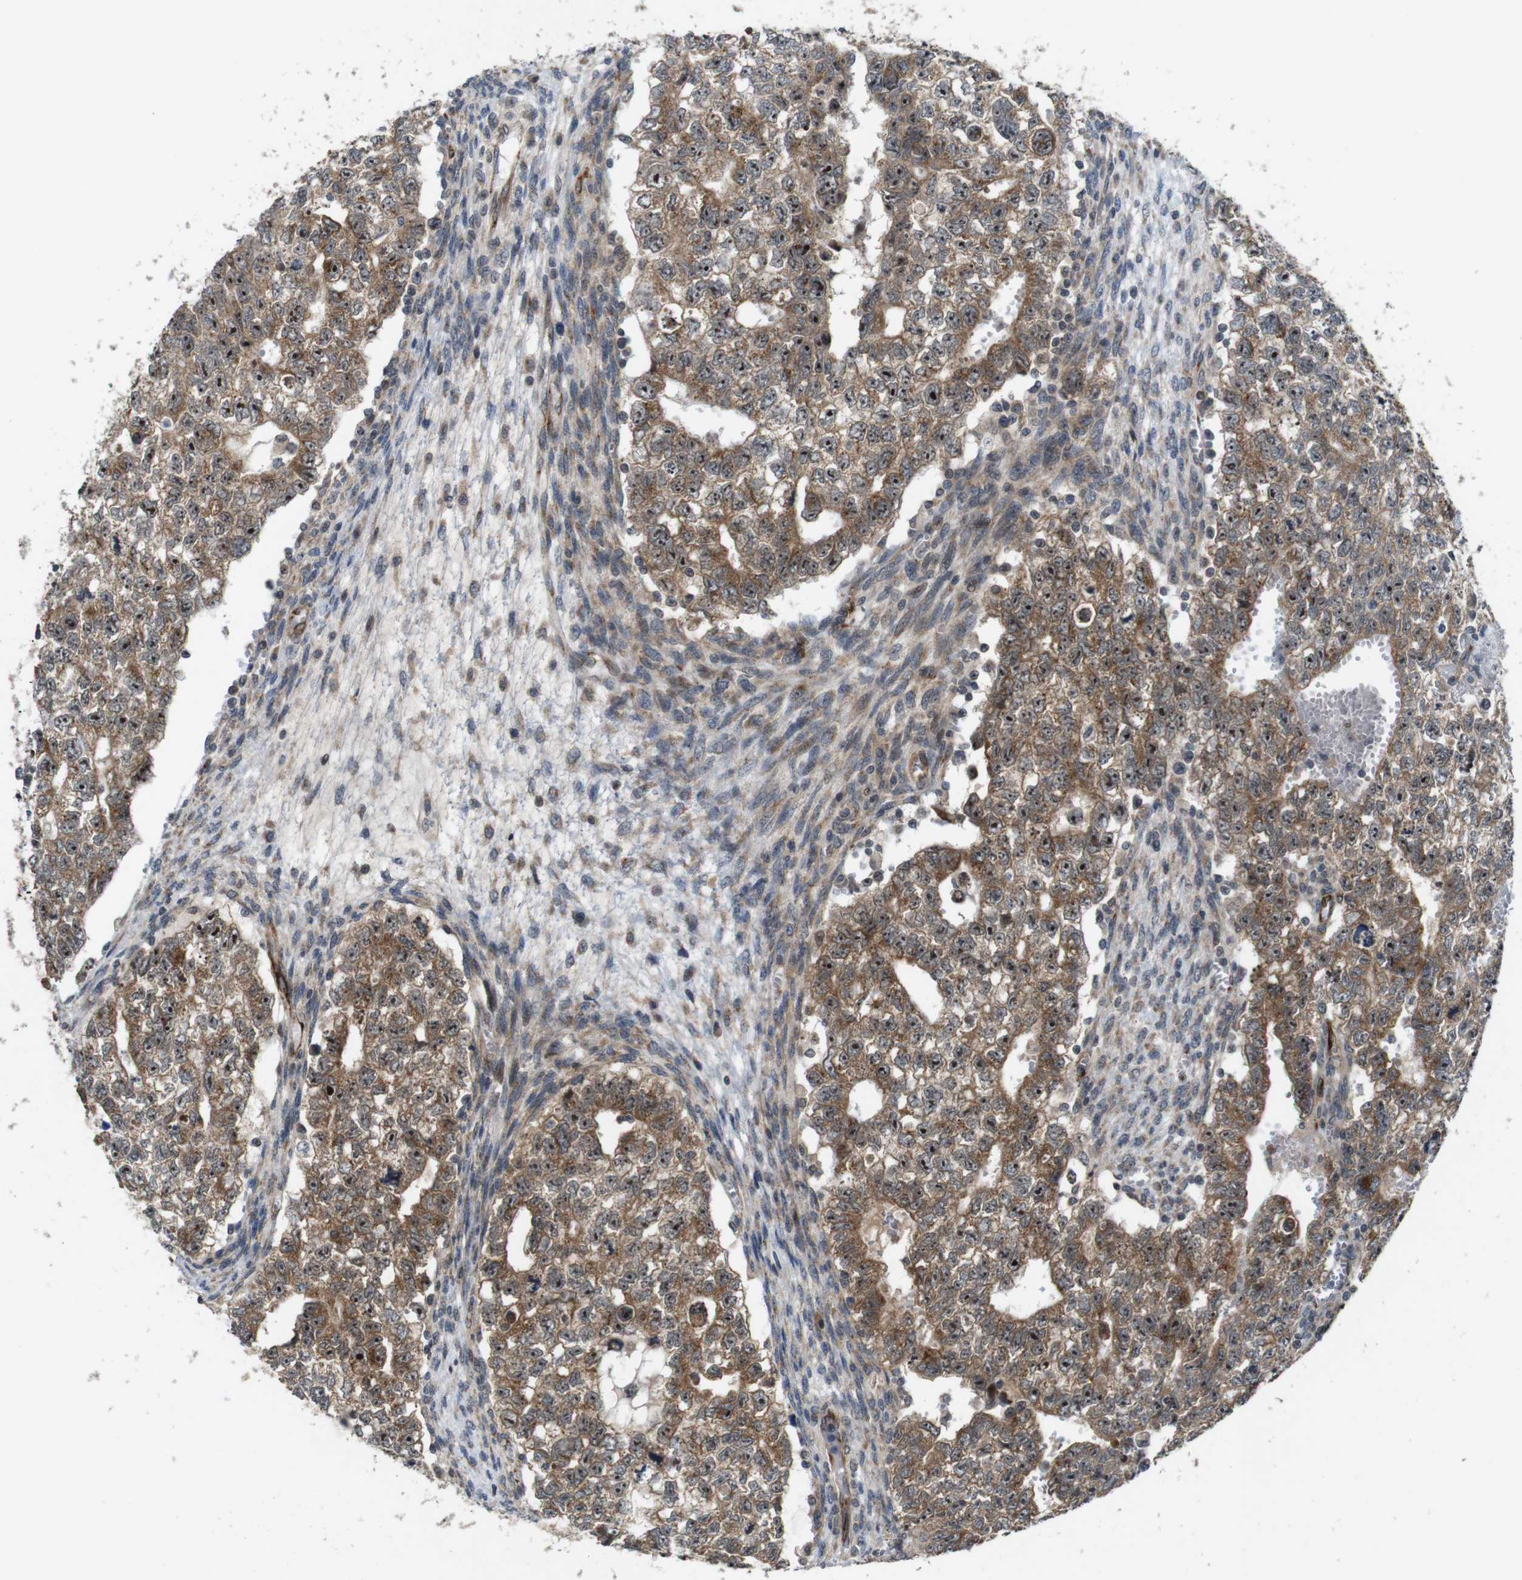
{"staining": {"intensity": "moderate", "quantity": ">75%", "location": "cytoplasmic/membranous,nuclear"}, "tissue": "testis cancer", "cell_type": "Tumor cells", "image_type": "cancer", "snomed": [{"axis": "morphology", "description": "Seminoma, NOS"}, {"axis": "morphology", "description": "Carcinoma, Embryonal, NOS"}, {"axis": "topography", "description": "Testis"}], "caption": "Immunohistochemistry (IHC) micrograph of neoplastic tissue: testis cancer stained using IHC exhibits medium levels of moderate protein expression localized specifically in the cytoplasmic/membranous and nuclear of tumor cells, appearing as a cytoplasmic/membranous and nuclear brown color.", "gene": "EFCAB14", "patient": {"sex": "male", "age": 38}}